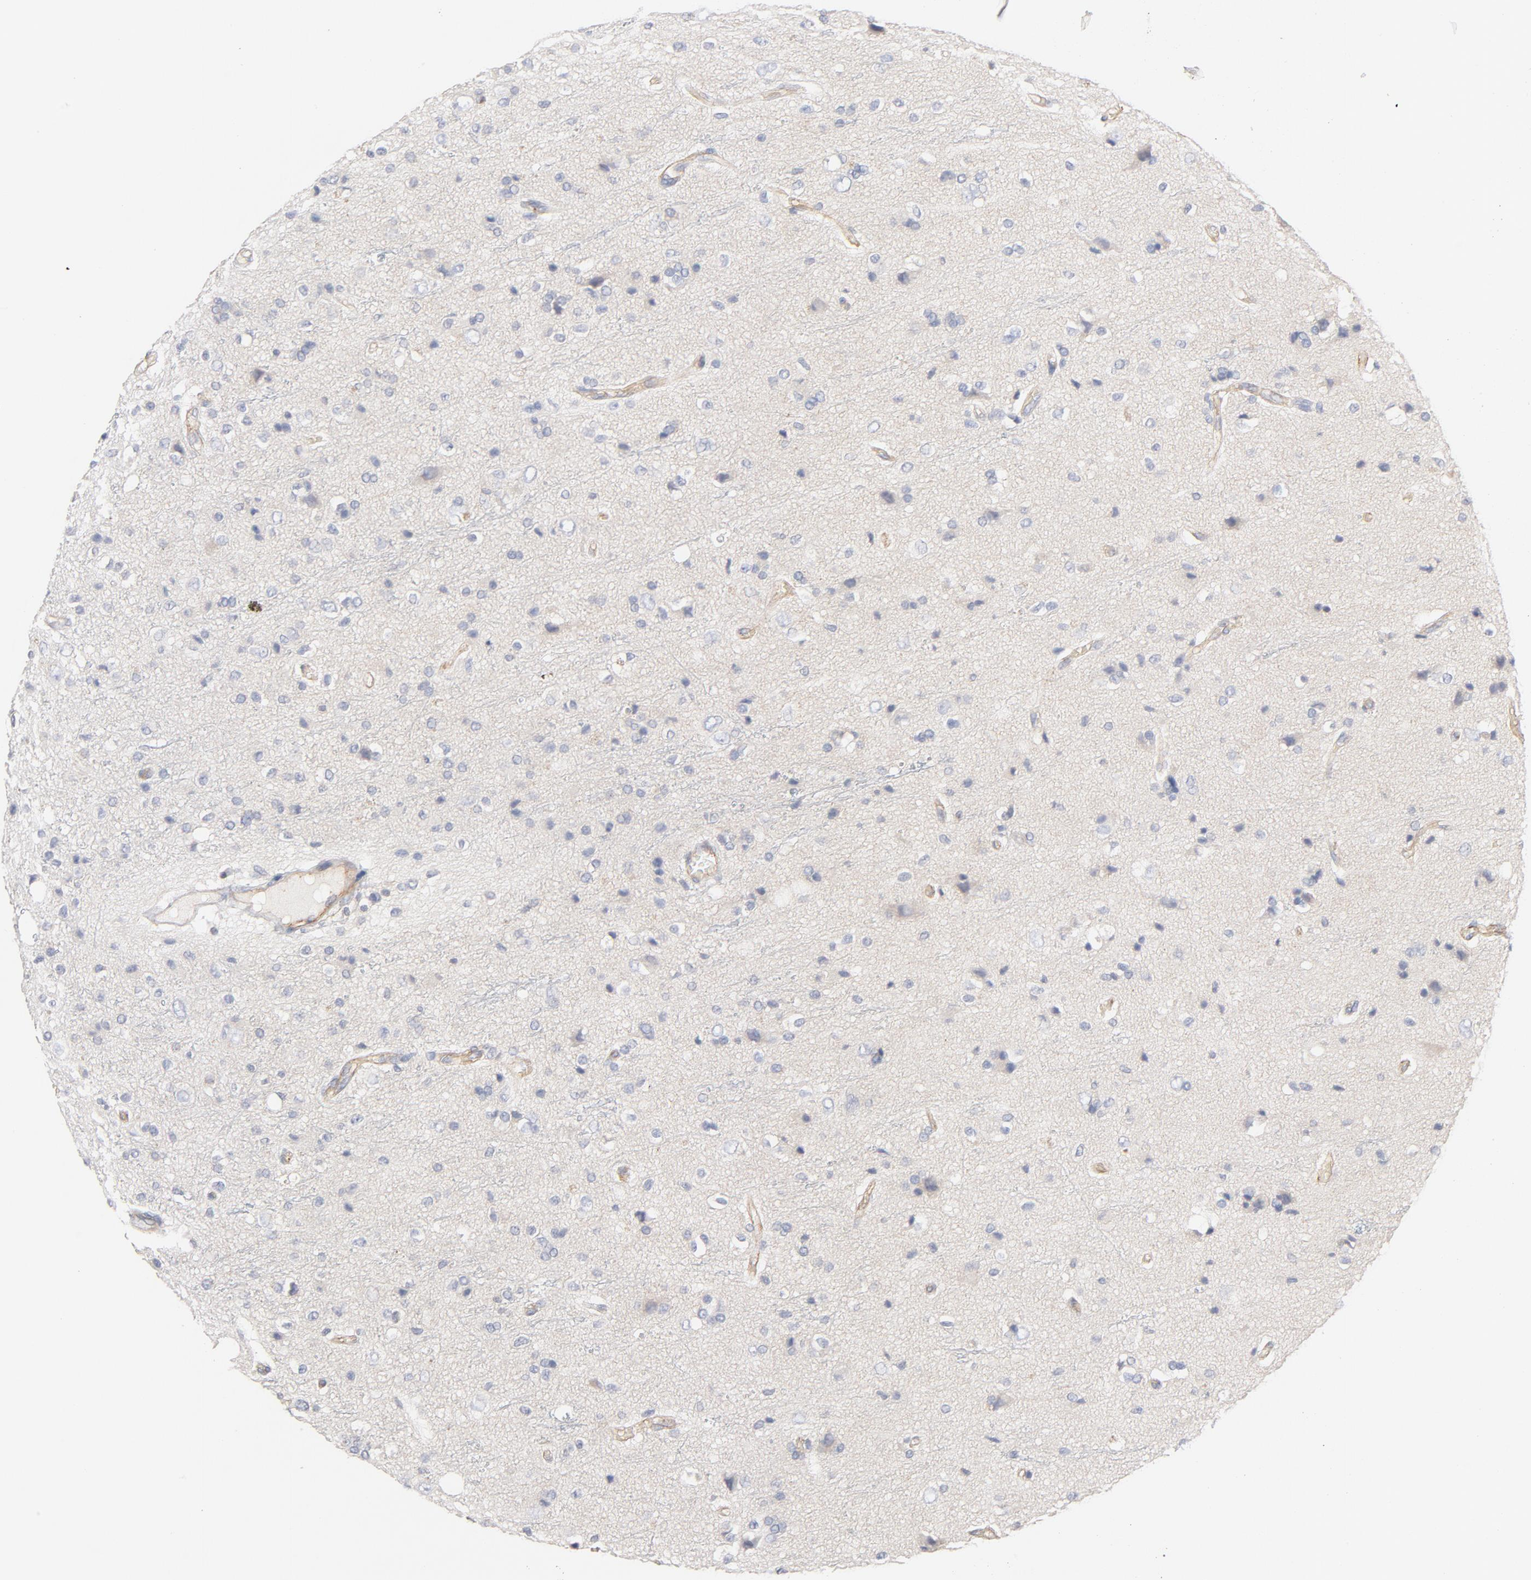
{"staining": {"intensity": "moderate", "quantity": "<25%", "location": "cytoplasmic/membranous"}, "tissue": "glioma", "cell_type": "Tumor cells", "image_type": "cancer", "snomed": [{"axis": "morphology", "description": "Glioma, malignant, High grade"}, {"axis": "topography", "description": "Brain"}], "caption": "Glioma stained with DAB (3,3'-diaminobenzidine) immunohistochemistry (IHC) shows low levels of moderate cytoplasmic/membranous expression in about <25% of tumor cells. The protein is stained brown, and the nuclei are stained in blue (DAB IHC with brightfield microscopy, high magnification).", "gene": "STRN3", "patient": {"sex": "male", "age": 47}}